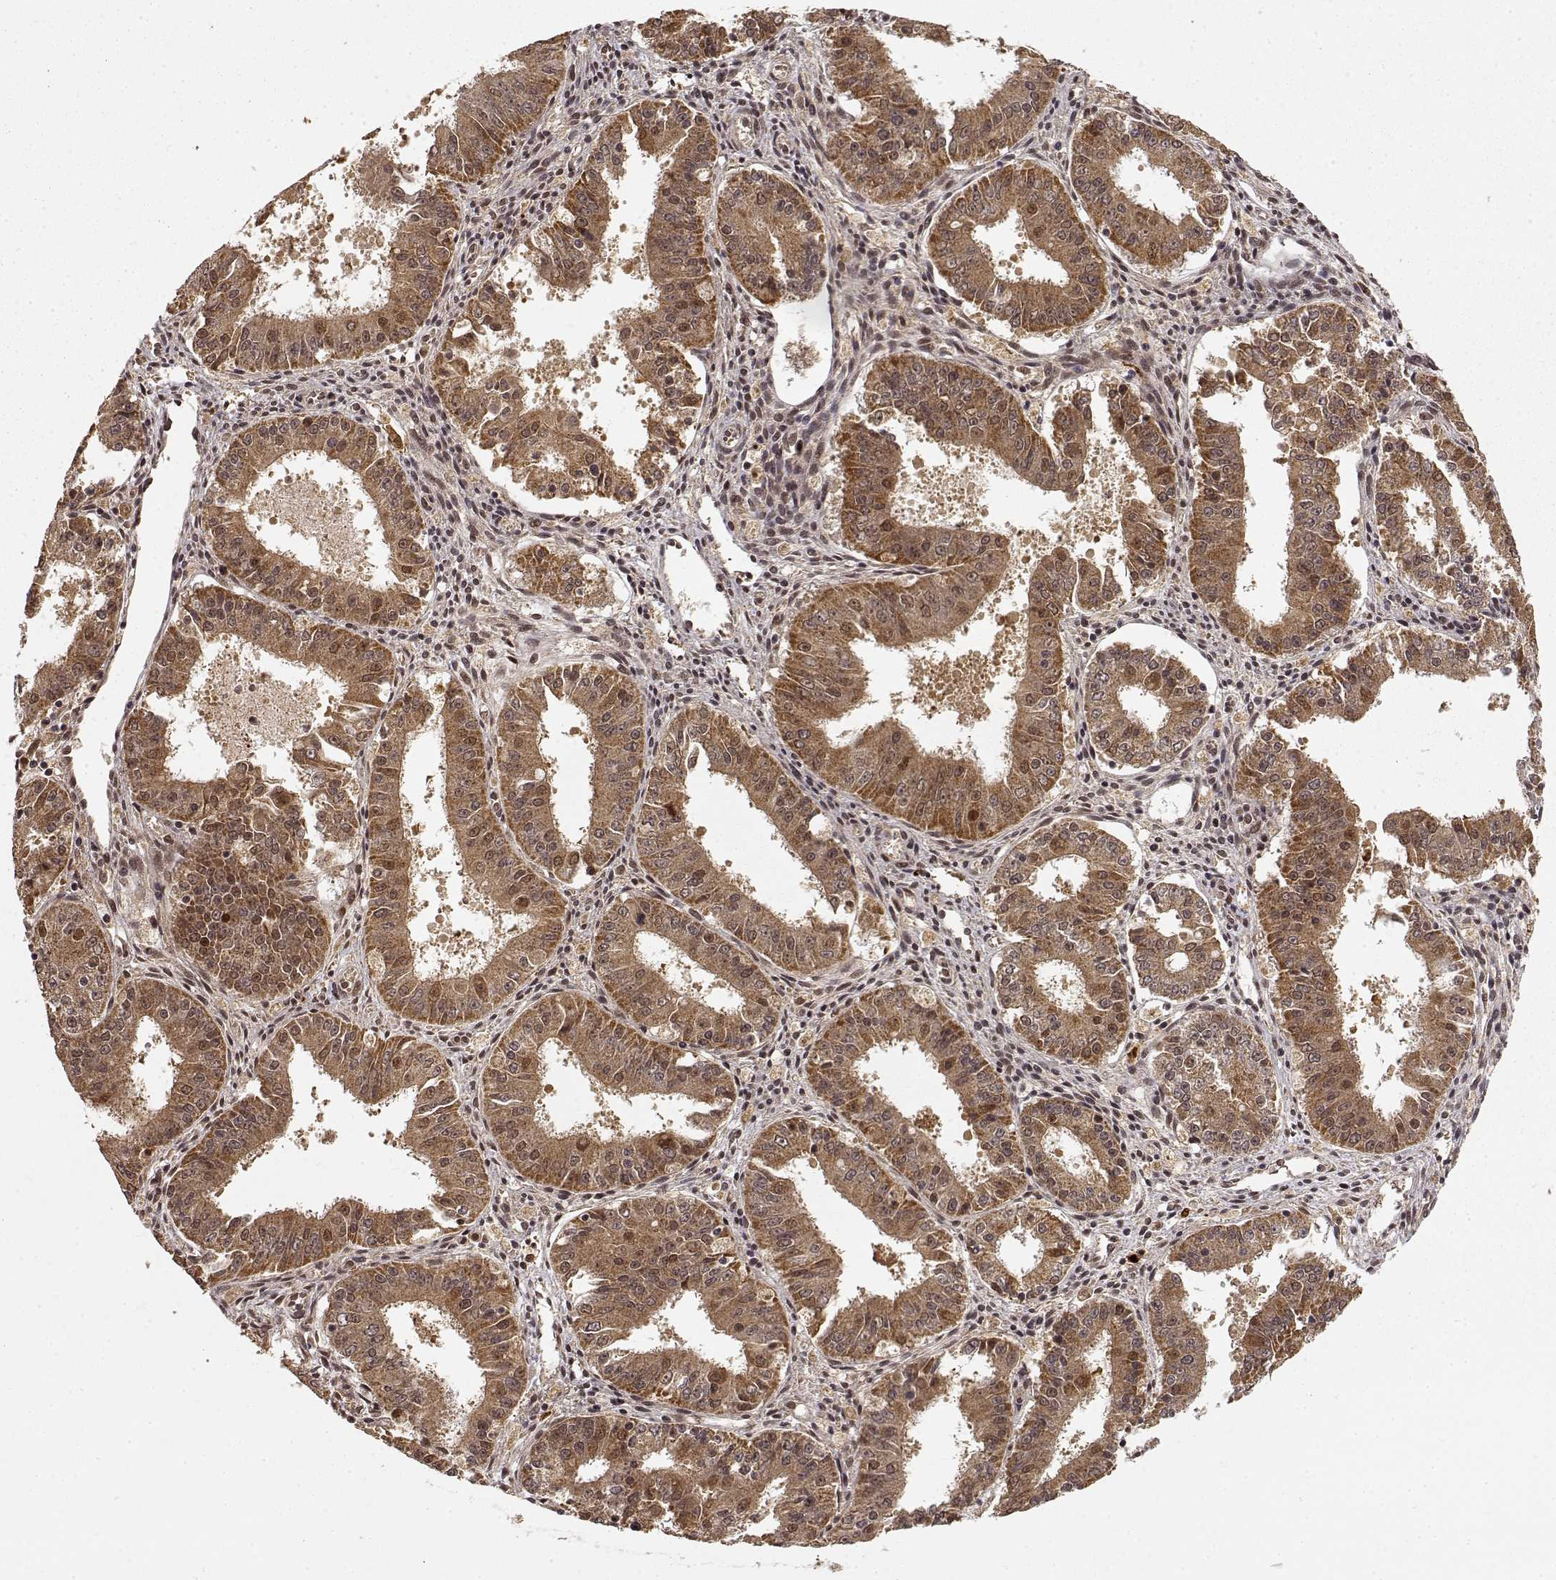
{"staining": {"intensity": "moderate", "quantity": ">75%", "location": "cytoplasmic/membranous,nuclear"}, "tissue": "ovarian cancer", "cell_type": "Tumor cells", "image_type": "cancer", "snomed": [{"axis": "morphology", "description": "Carcinoma, endometroid"}, {"axis": "topography", "description": "Ovary"}], "caption": "DAB immunohistochemical staining of ovarian cancer displays moderate cytoplasmic/membranous and nuclear protein staining in about >75% of tumor cells. (DAB = brown stain, brightfield microscopy at high magnification).", "gene": "MAEA", "patient": {"sex": "female", "age": 42}}